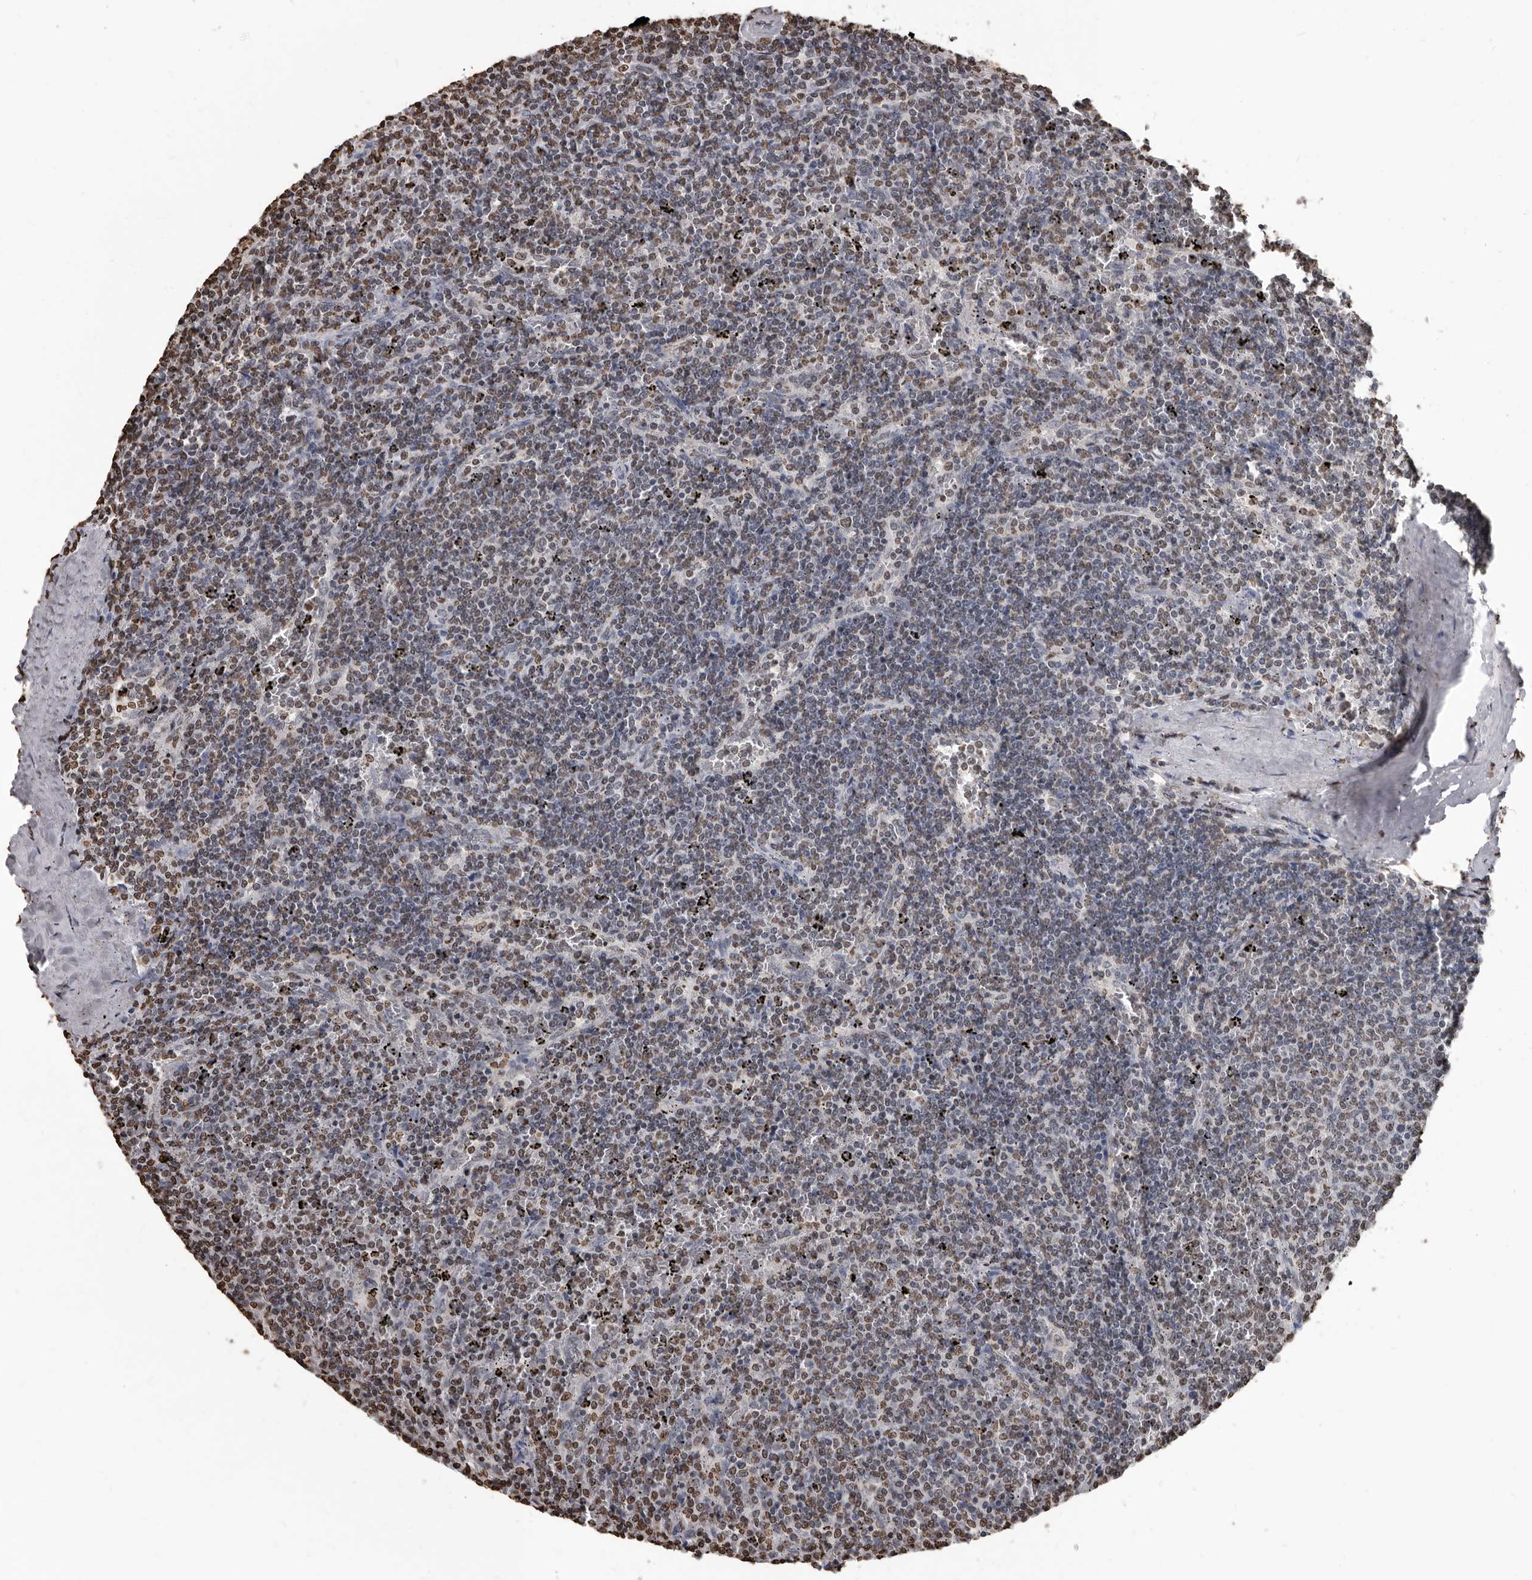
{"staining": {"intensity": "moderate", "quantity": "25%-75%", "location": "nuclear"}, "tissue": "lymphoma", "cell_type": "Tumor cells", "image_type": "cancer", "snomed": [{"axis": "morphology", "description": "Malignant lymphoma, non-Hodgkin's type, Low grade"}, {"axis": "topography", "description": "Spleen"}], "caption": "Immunohistochemistry image of low-grade malignant lymphoma, non-Hodgkin's type stained for a protein (brown), which demonstrates medium levels of moderate nuclear expression in about 25%-75% of tumor cells.", "gene": "AHR", "patient": {"sex": "female", "age": 50}}